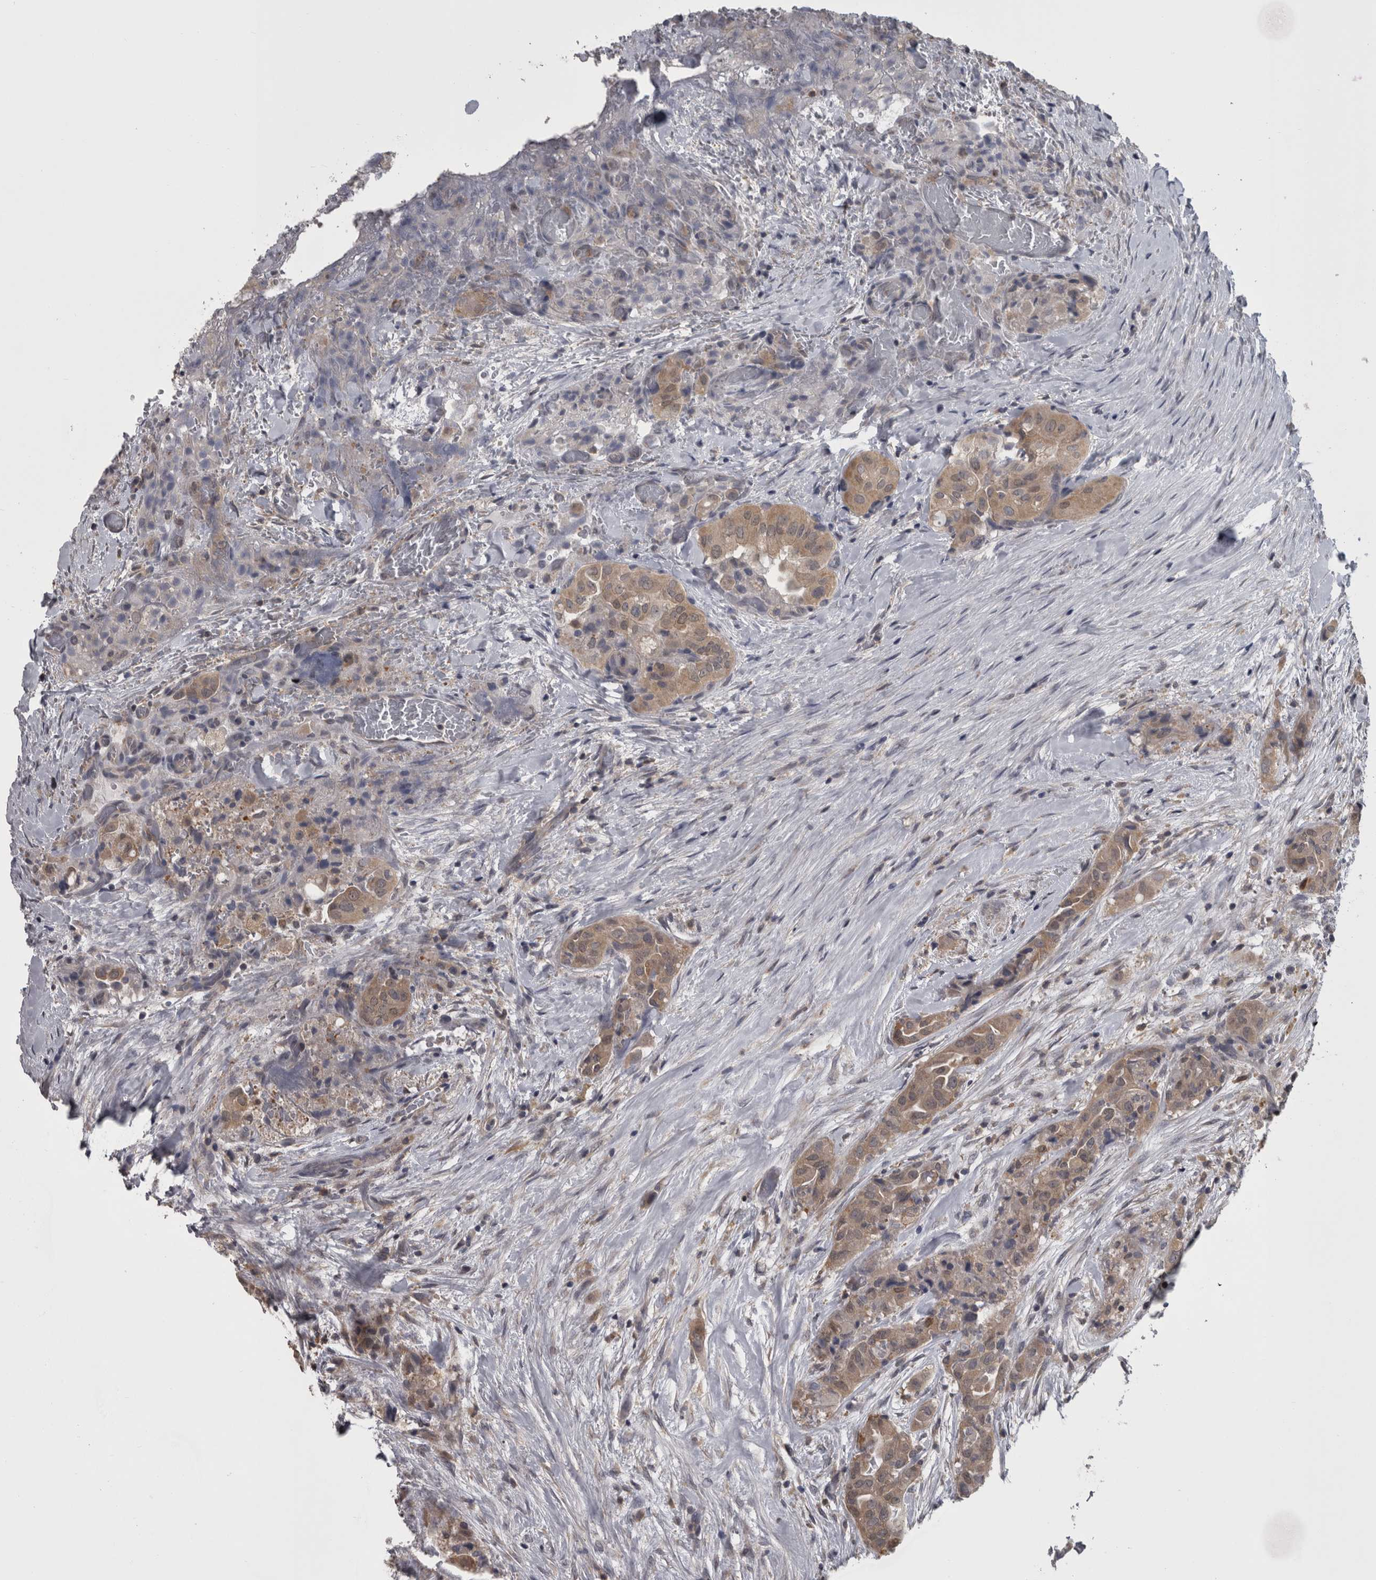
{"staining": {"intensity": "weak", "quantity": ">75%", "location": "cytoplasmic/membranous"}, "tissue": "thyroid cancer", "cell_type": "Tumor cells", "image_type": "cancer", "snomed": [{"axis": "morphology", "description": "Papillary adenocarcinoma, NOS"}, {"axis": "topography", "description": "Thyroid gland"}], "caption": "Immunohistochemistry (IHC) micrograph of thyroid cancer stained for a protein (brown), which shows low levels of weak cytoplasmic/membranous positivity in approximately >75% of tumor cells.", "gene": "APRT", "patient": {"sex": "female", "age": 59}}